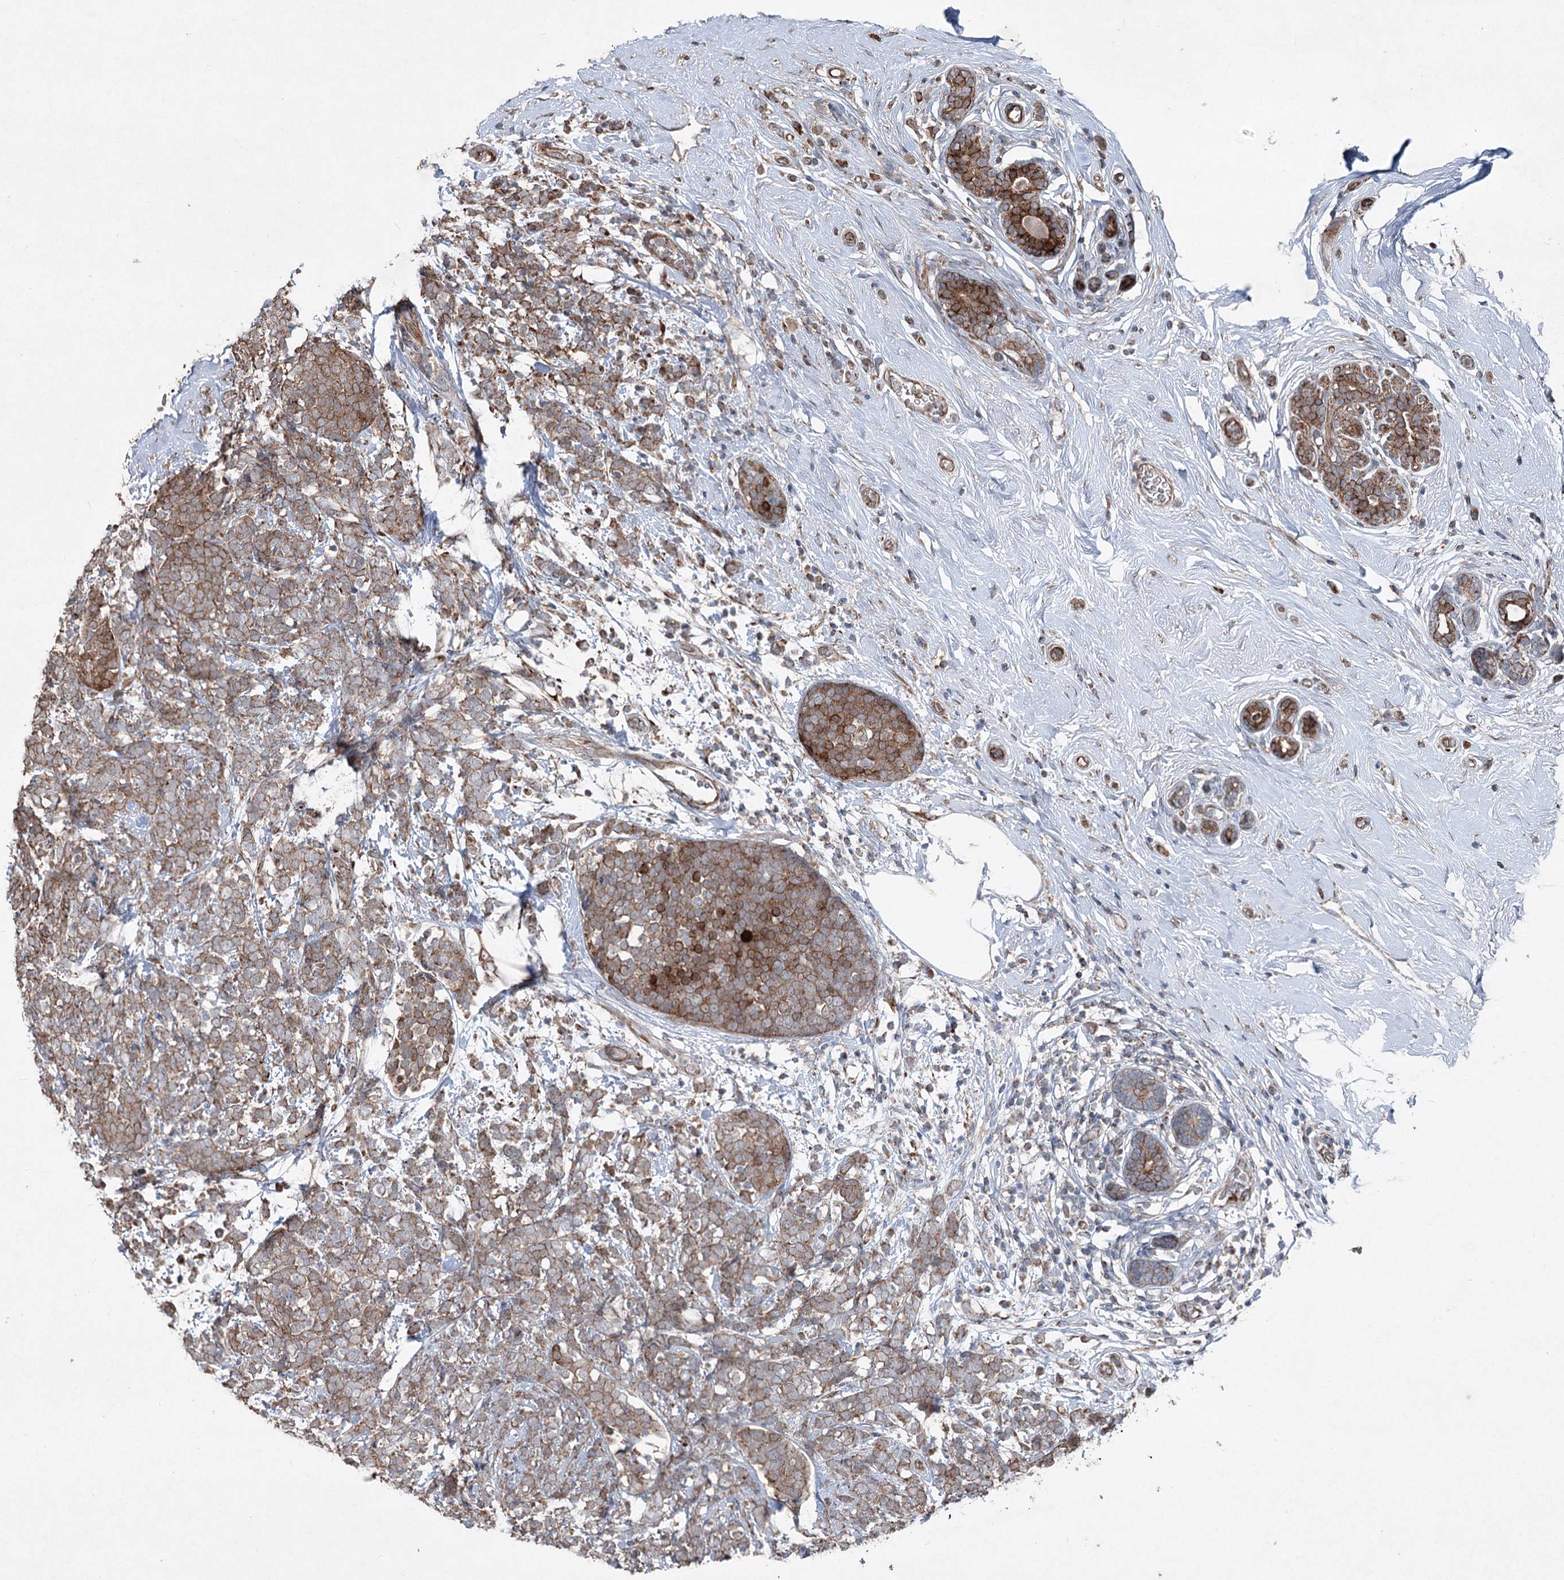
{"staining": {"intensity": "moderate", "quantity": ">75%", "location": "cytoplasmic/membranous"}, "tissue": "breast cancer", "cell_type": "Tumor cells", "image_type": "cancer", "snomed": [{"axis": "morphology", "description": "Lobular carcinoma"}, {"axis": "topography", "description": "Breast"}], "caption": "Immunohistochemical staining of human breast cancer reveals moderate cytoplasmic/membranous protein staining in approximately >75% of tumor cells.", "gene": "SERINC5", "patient": {"sex": "female", "age": 58}}